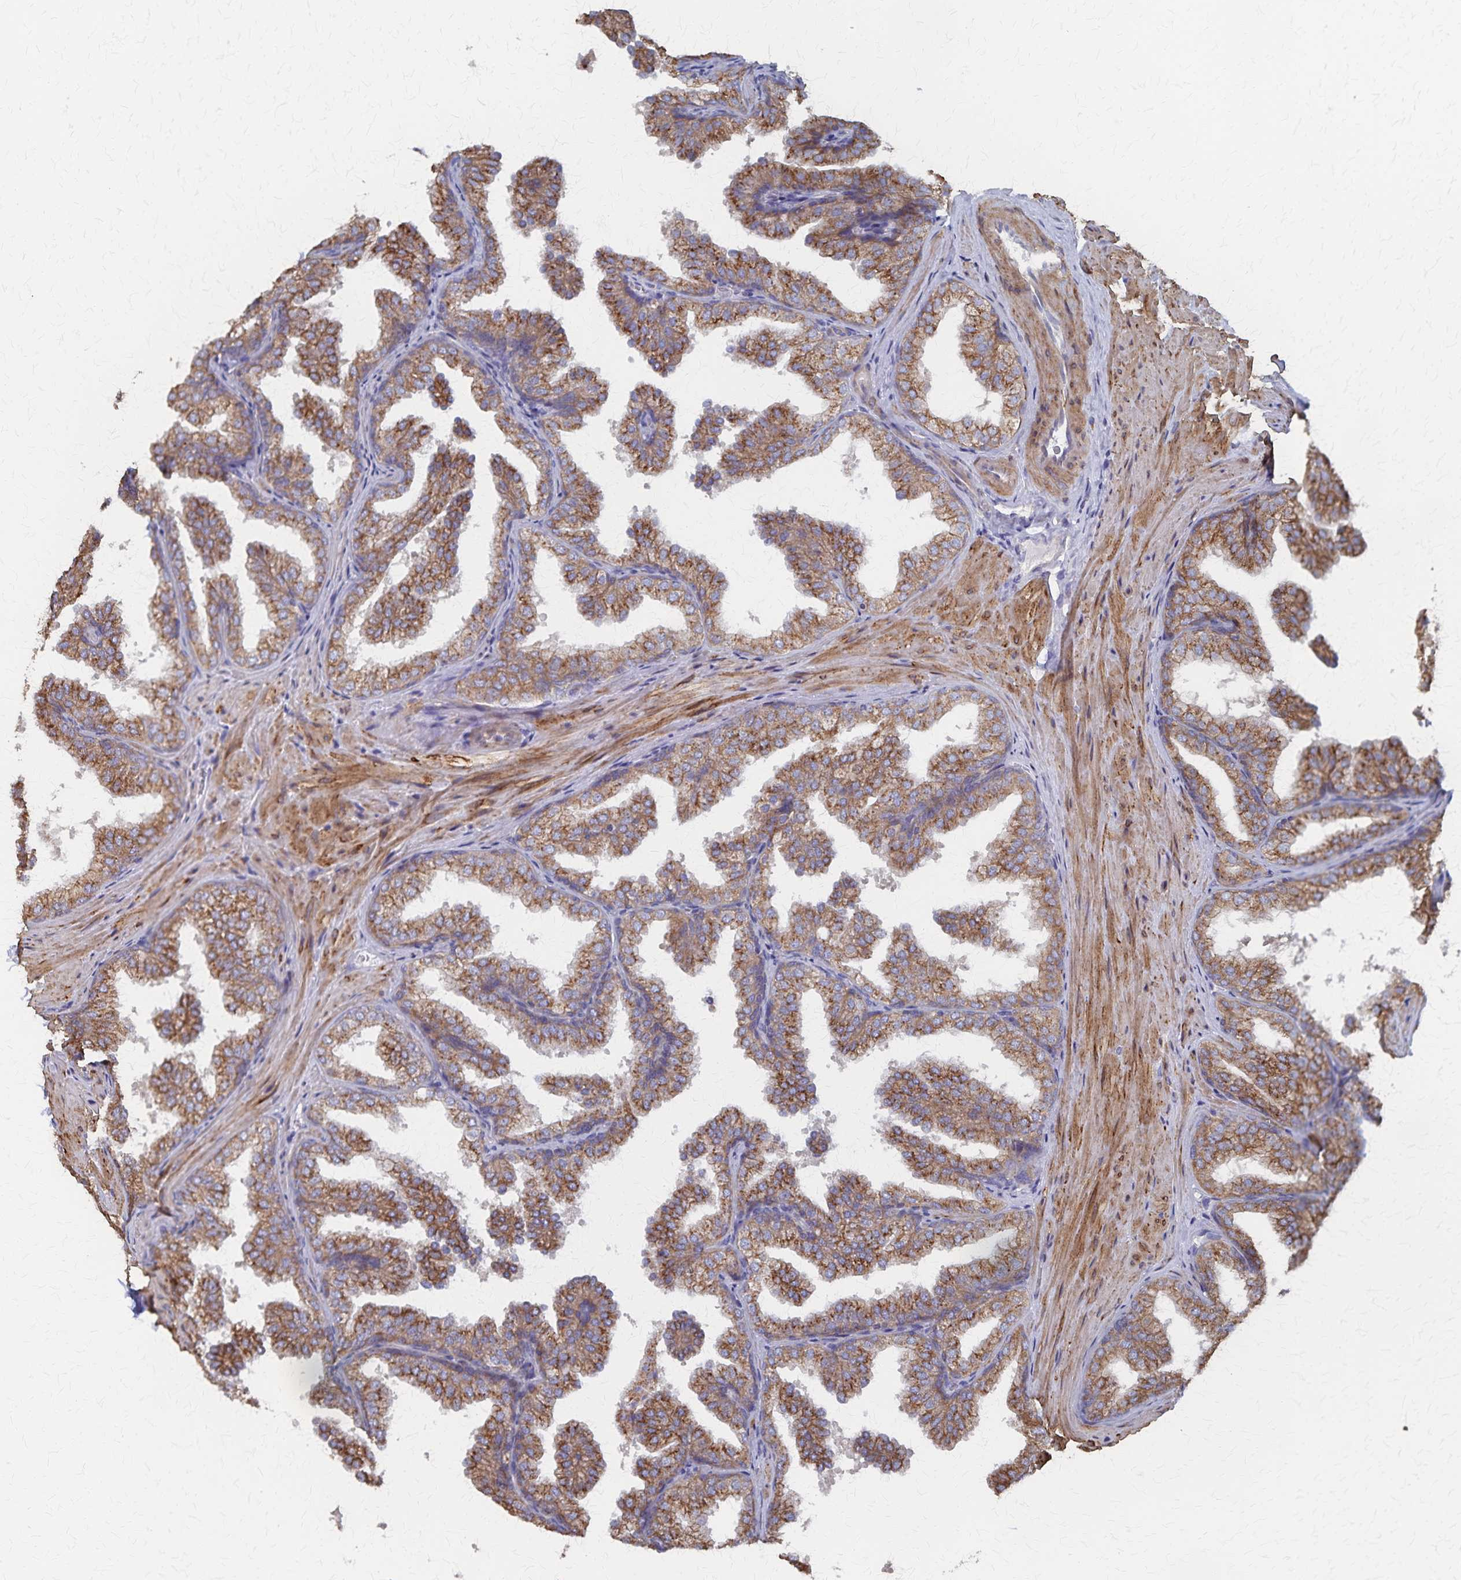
{"staining": {"intensity": "moderate", "quantity": ">75%", "location": "cytoplasmic/membranous"}, "tissue": "prostate", "cell_type": "Glandular cells", "image_type": "normal", "snomed": [{"axis": "morphology", "description": "Normal tissue, NOS"}, {"axis": "topography", "description": "Prostate"}], "caption": "Immunohistochemical staining of unremarkable human prostate shows moderate cytoplasmic/membranous protein expression in approximately >75% of glandular cells.", "gene": "PGAP2", "patient": {"sex": "male", "age": 37}}